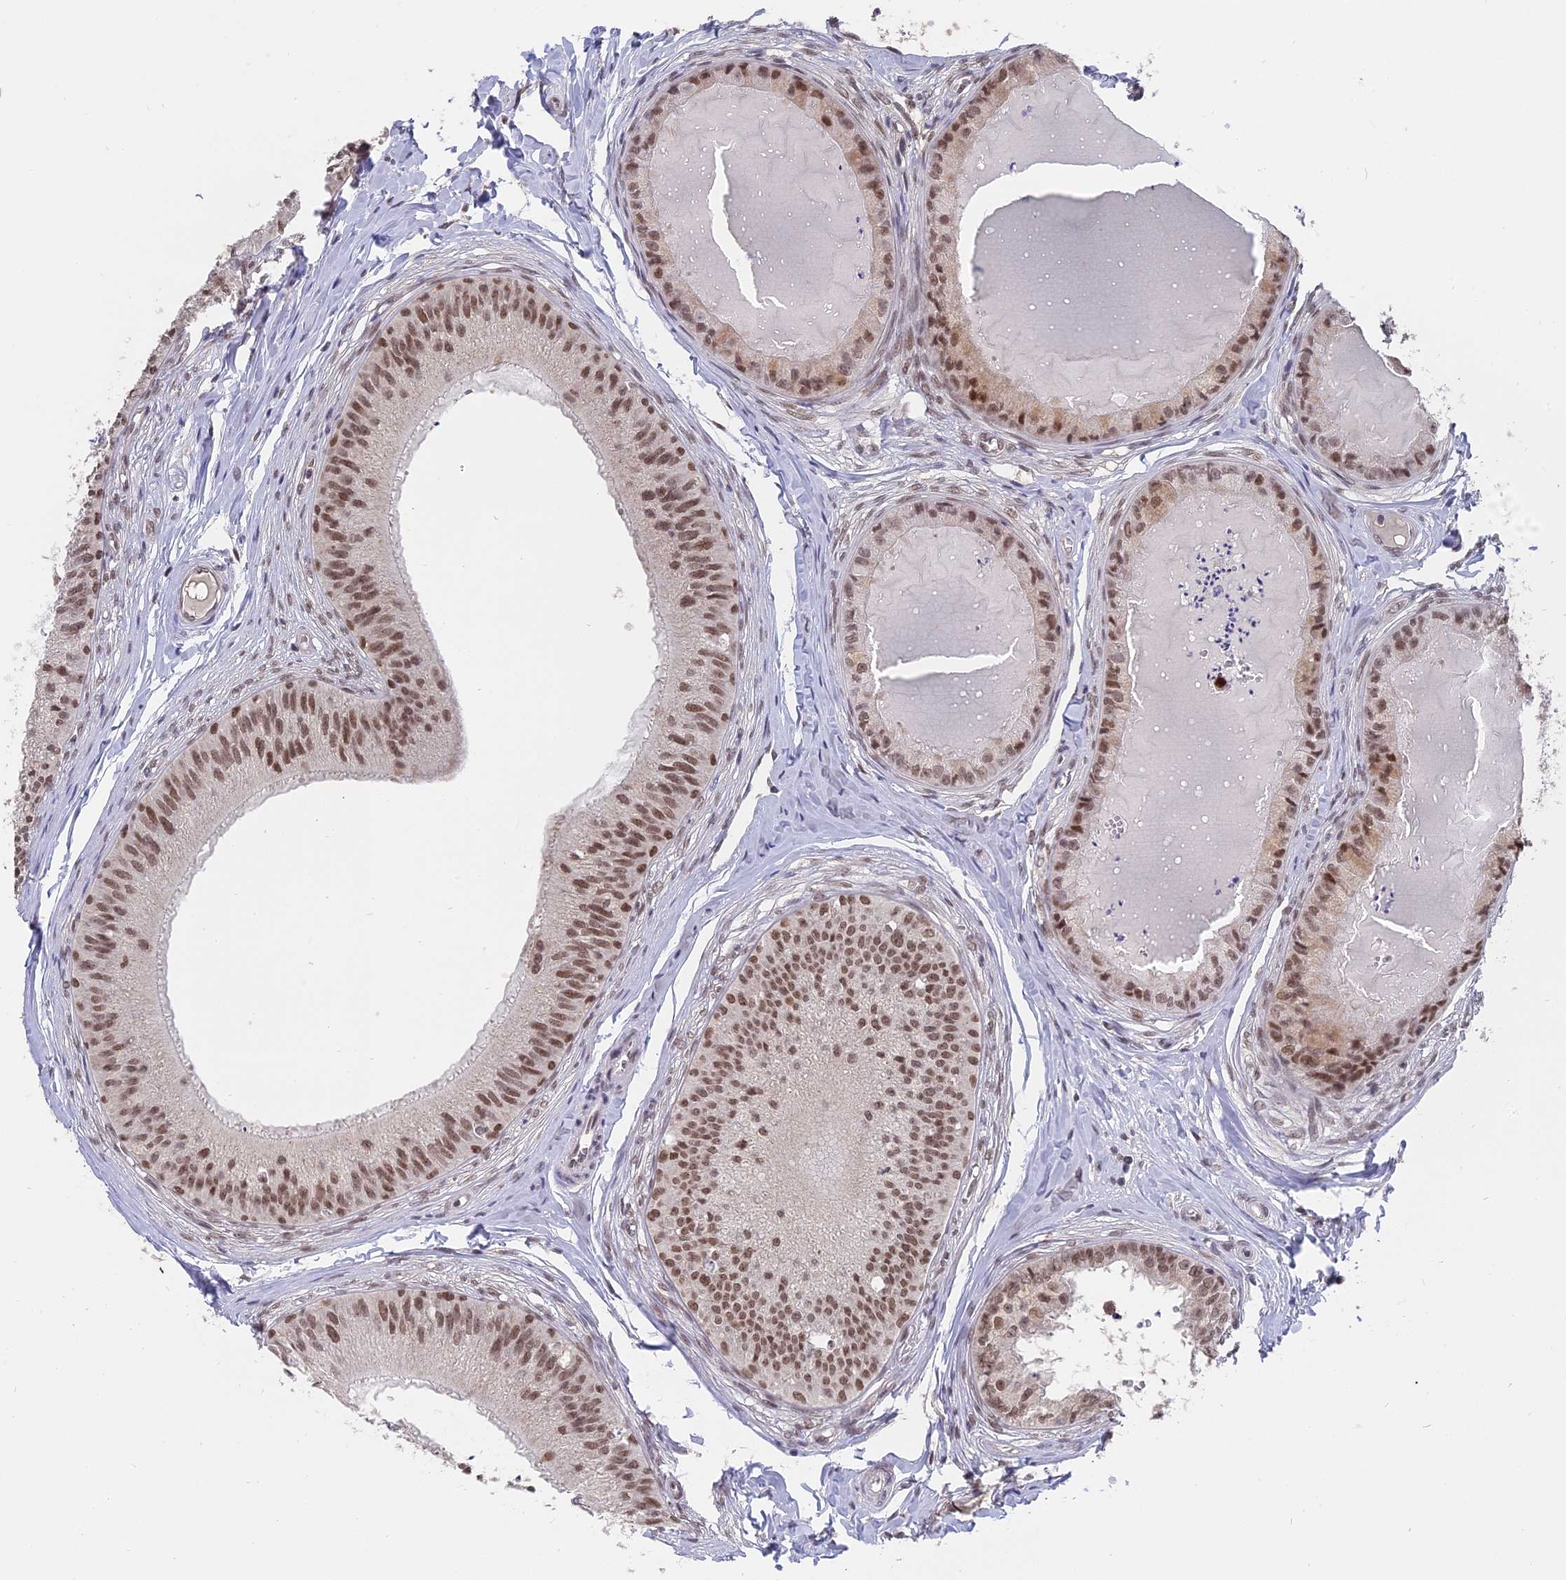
{"staining": {"intensity": "strong", "quantity": ">75%", "location": "nuclear"}, "tissue": "epididymis", "cell_type": "Glandular cells", "image_type": "normal", "snomed": [{"axis": "morphology", "description": "Normal tissue, NOS"}, {"axis": "topography", "description": "Epididymis"}], "caption": "Immunohistochemical staining of unremarkable epididymis shows >75% levels of strong nuclear protein expression in approximately >75% of glandular cells.", "gene": "NR1H3", "patient": {"sex": "male", "age": 31}}